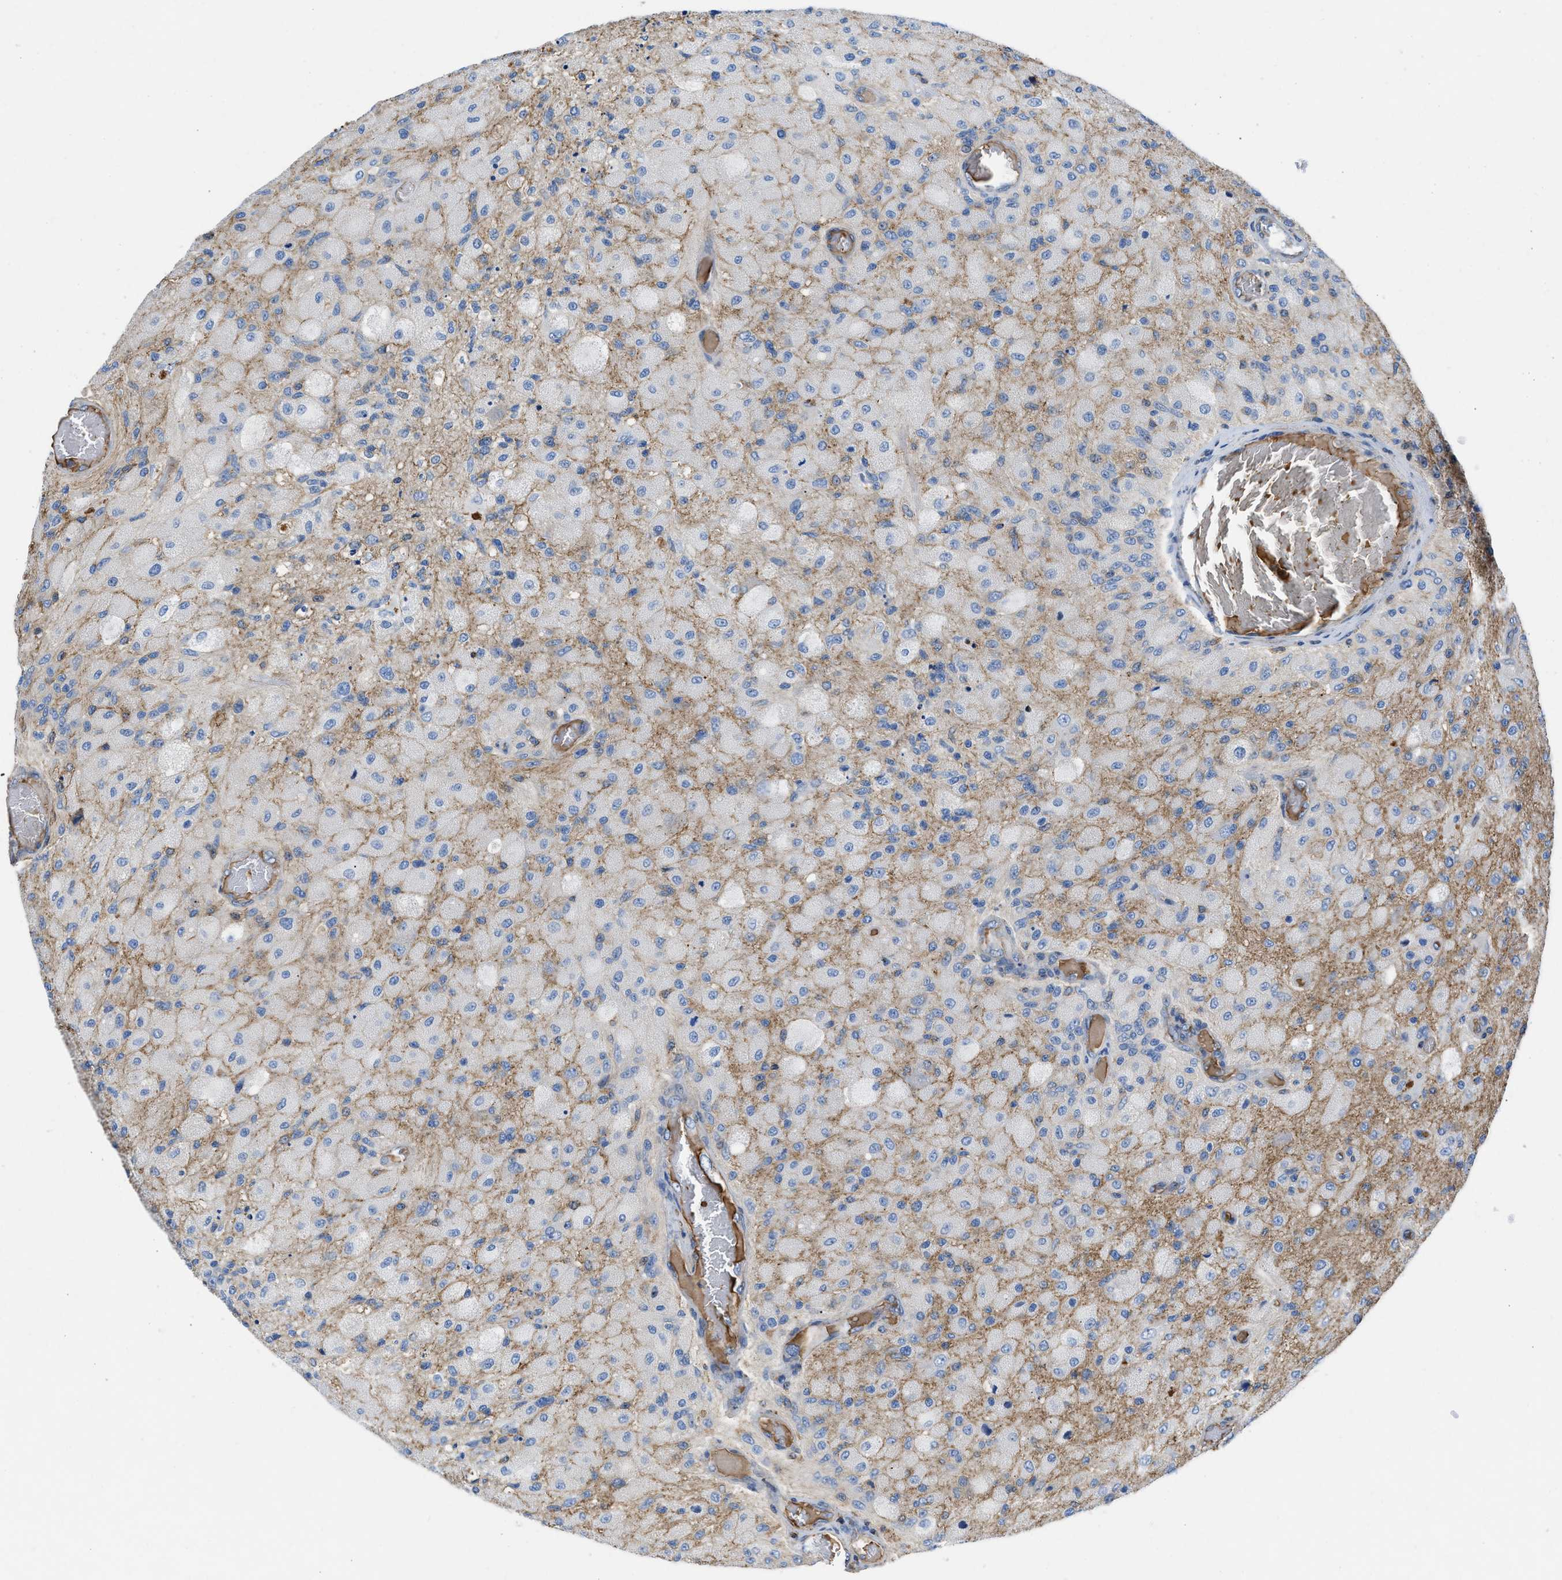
{"staining": {"intensity": "negative", "quantity": "none", "location": "none"}, "tissue": "glioma", "cell_type": "Tumor cells", "image_type": "cancer", "snomed": [{"axis": "morphology", "description": "Normal tissue, NOS"}, {"axis": "morphology", "description": "Glioma, malignant, High grade"}, {"axis": "topography", "description": "Cerebral cortex"}], "caption": "DAB (3,3'-diaminobenzidine) immunohistochemical staining of glioma exhibits no significant staining in tumor cells. Brightfield microscopy of immunohistochemistry stained with DAB (brown) and hematoxylin (blue), captured at high magnification.", "gene": "ATP6V0D1", "patient": {"sex": "male", "age": 77}}